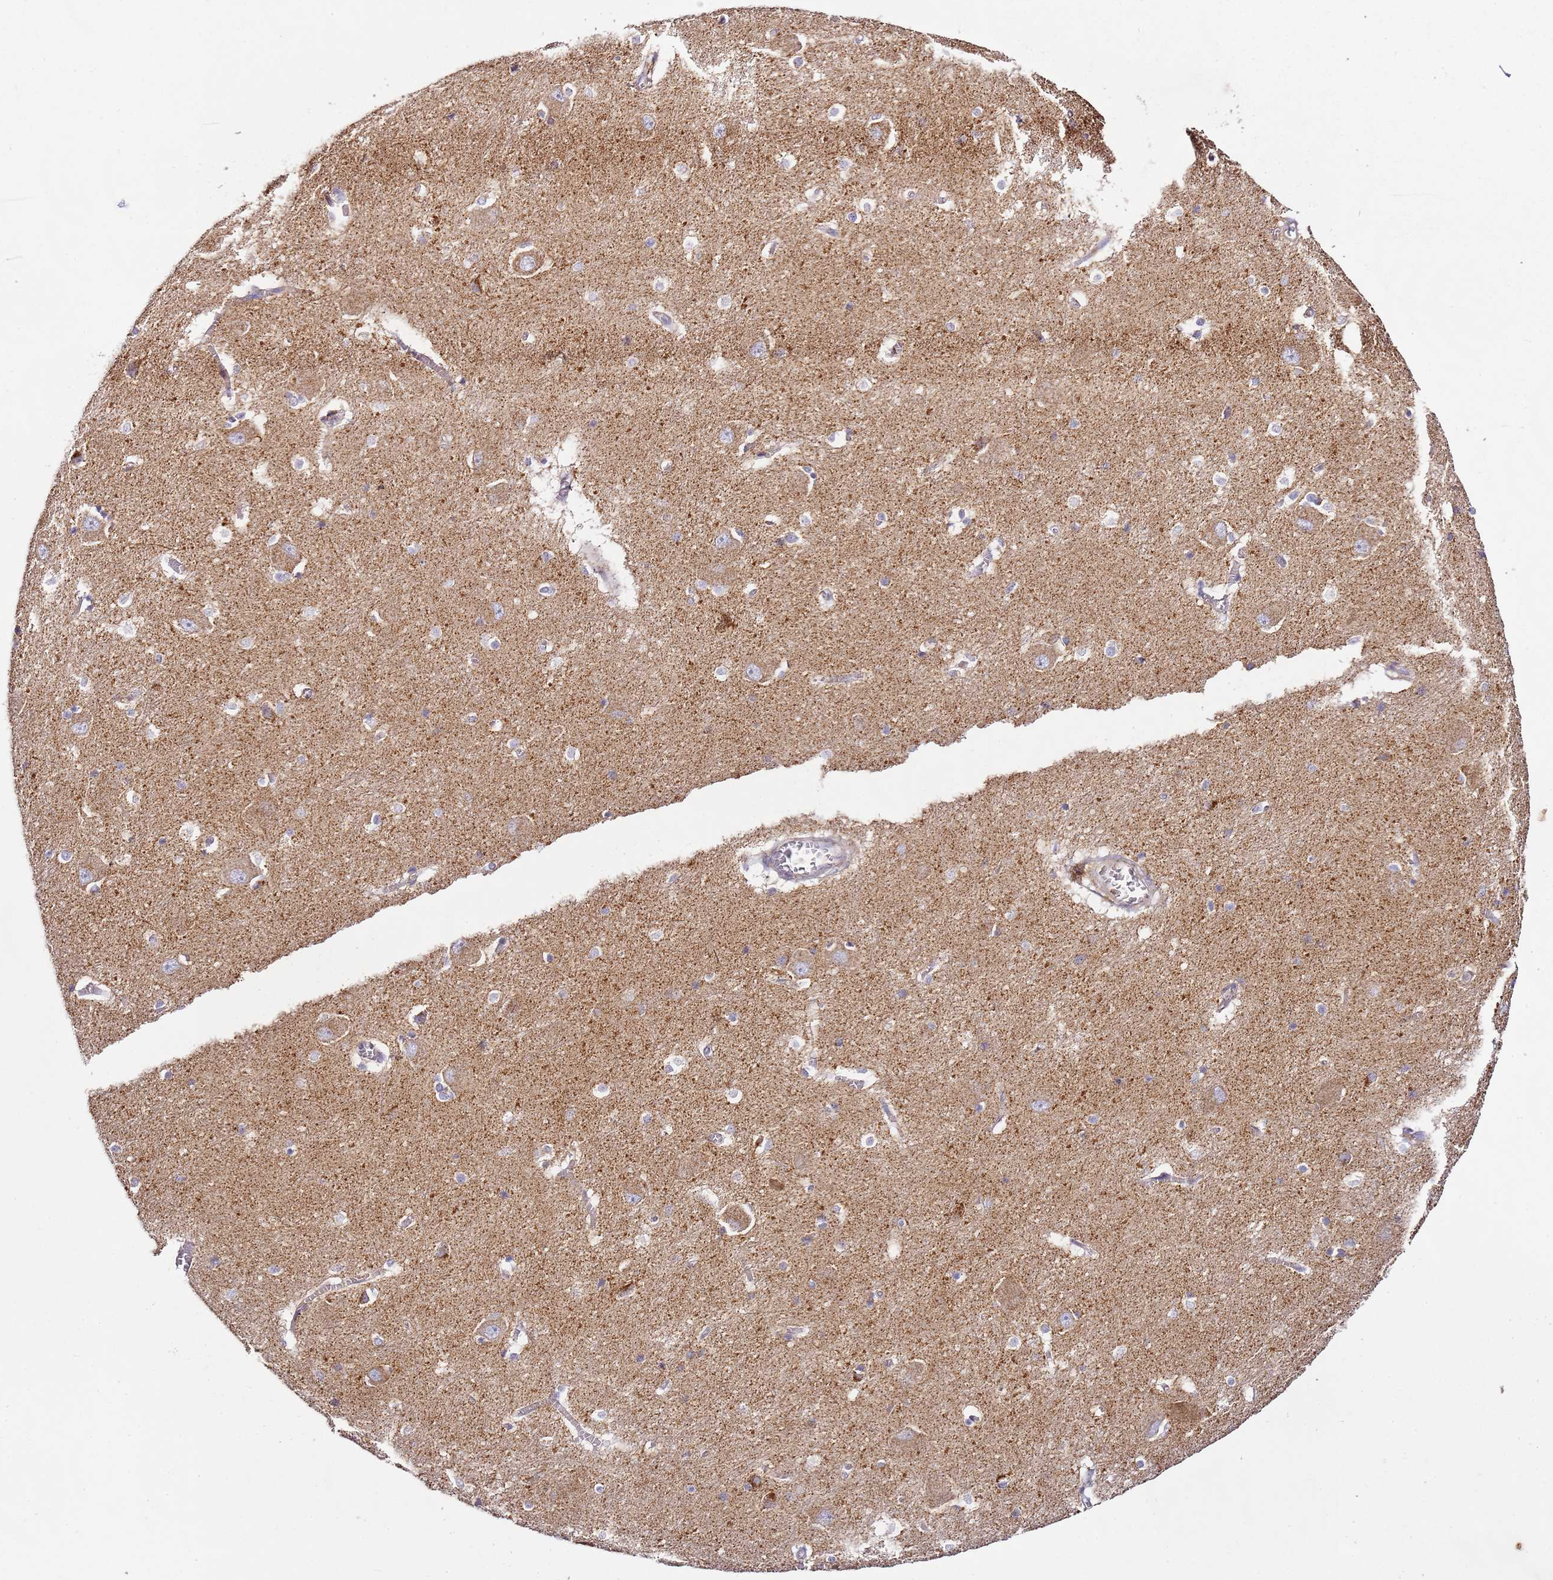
{"staining": {"intensity": "weak", "quantity": "<25%", "location": "cytoplasmic/membranous"}, "tissue": "caudate", "cell_type": "Glial cells", "image_type": "normal", "snomed": [{"axis": "morphology", "description": "Normal tissue, NOS"}, {"axis": "topography", "description": "Lateral ventricle wall"}], "caption": "DAB (3,3'-diaminobenzidine) immunohistochemical staining of unremarkable caudate demonstrates no significant positivity in glial cells.", "gene": "OR2B11", "patient": {"sex": "male", "age": 37}}